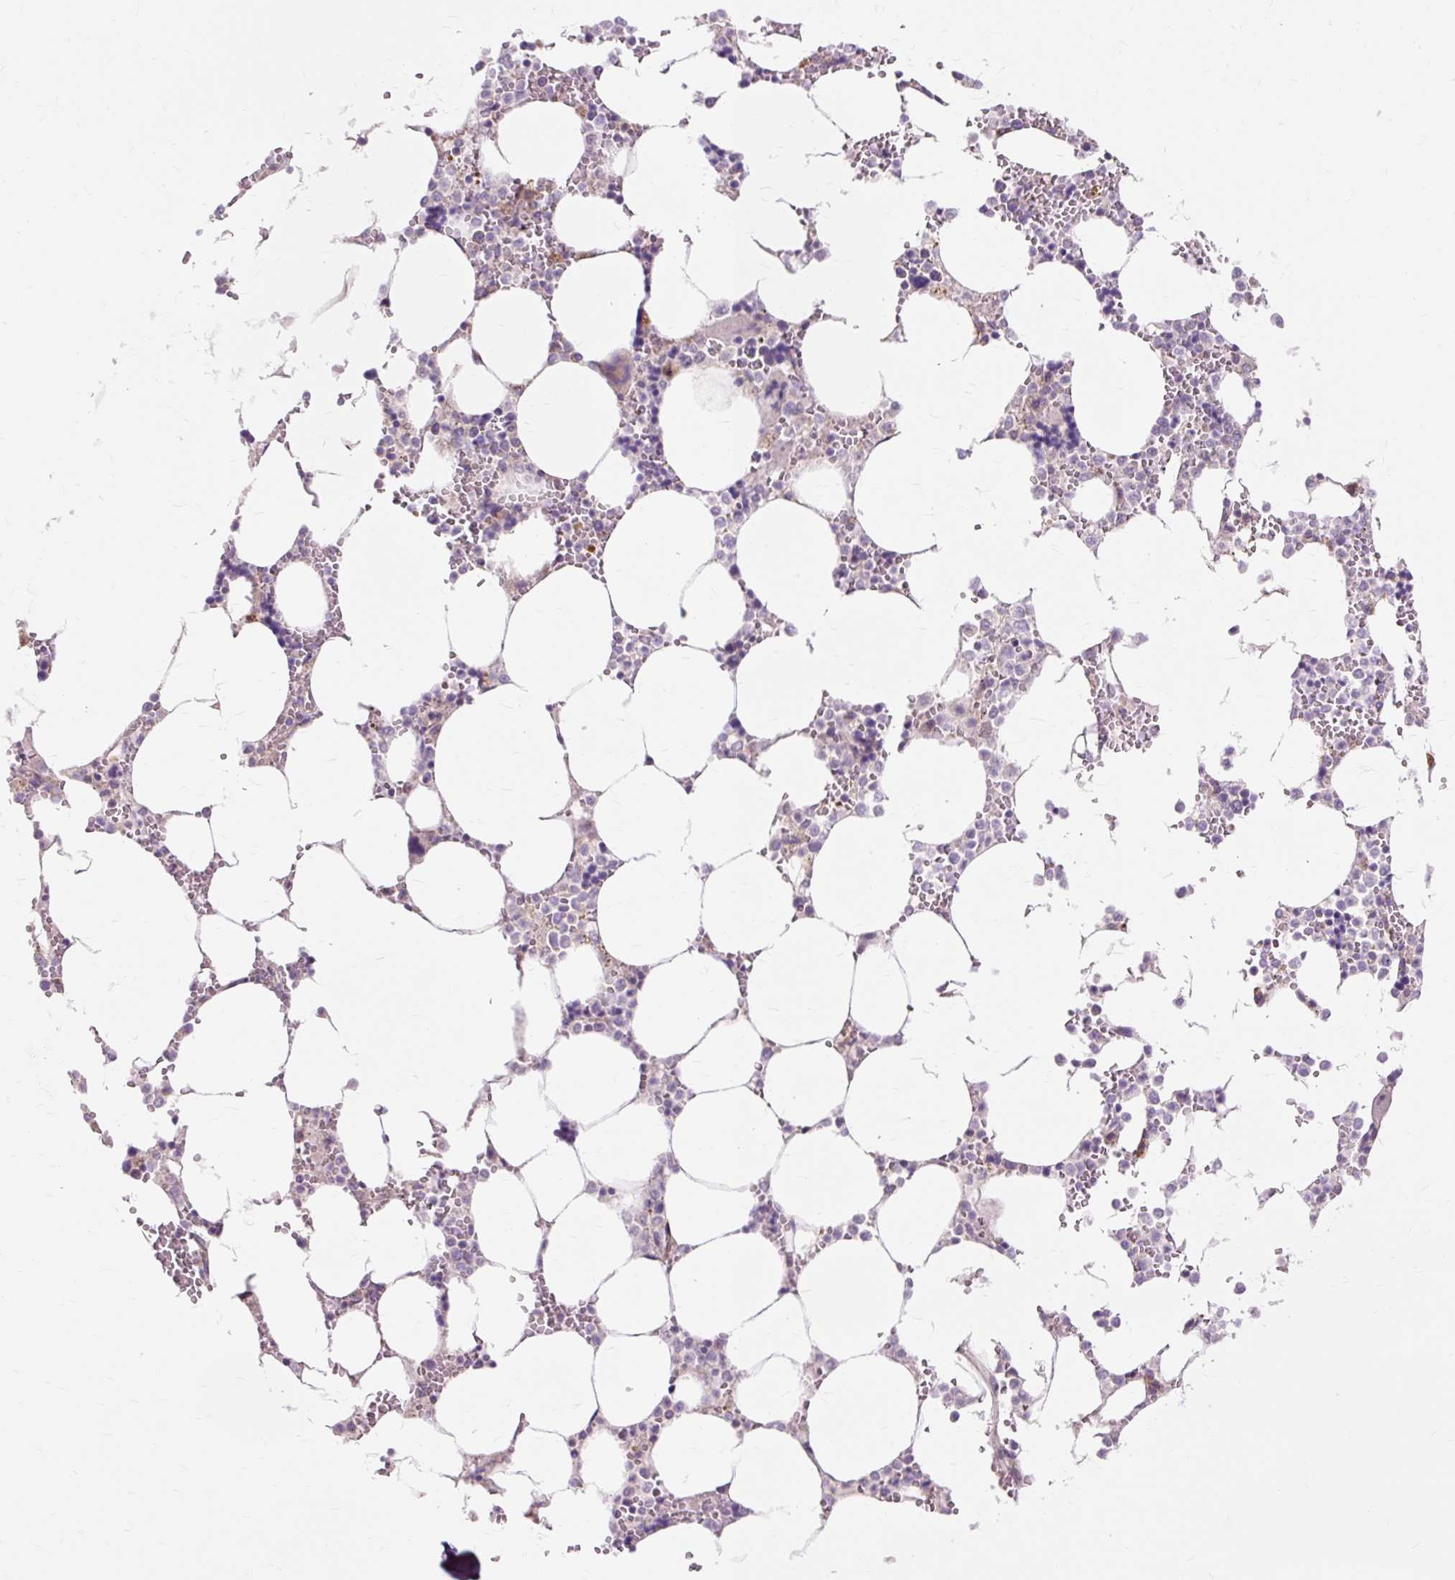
{"staining": {"intensity": "moderate", "quantity": "25%-75%", "location": "cytoplasmic/membranous"}, "tissue": "bone marrow", "cell_type": "Hematopoietic cells", "image_type": "normal", "snomed": [{"axis": "morphology", "description": "Normal tissue, NOS"}, {"axis": "topography", "description": "Bone marrow"}], "caption": "Protein expression by immunohistochemistry (IHC) shows moderate cytoplasmic/membranous staining in approximately 25%-75% of hematopoietic cells in benign bone marrow. The staining is performed using DAB brown chromogen to label protein expression. The nuclei are counter-stained blue using hematoxylin.", "gene": "PDZD2", "patient": {"sex": "male", "age": 64}}